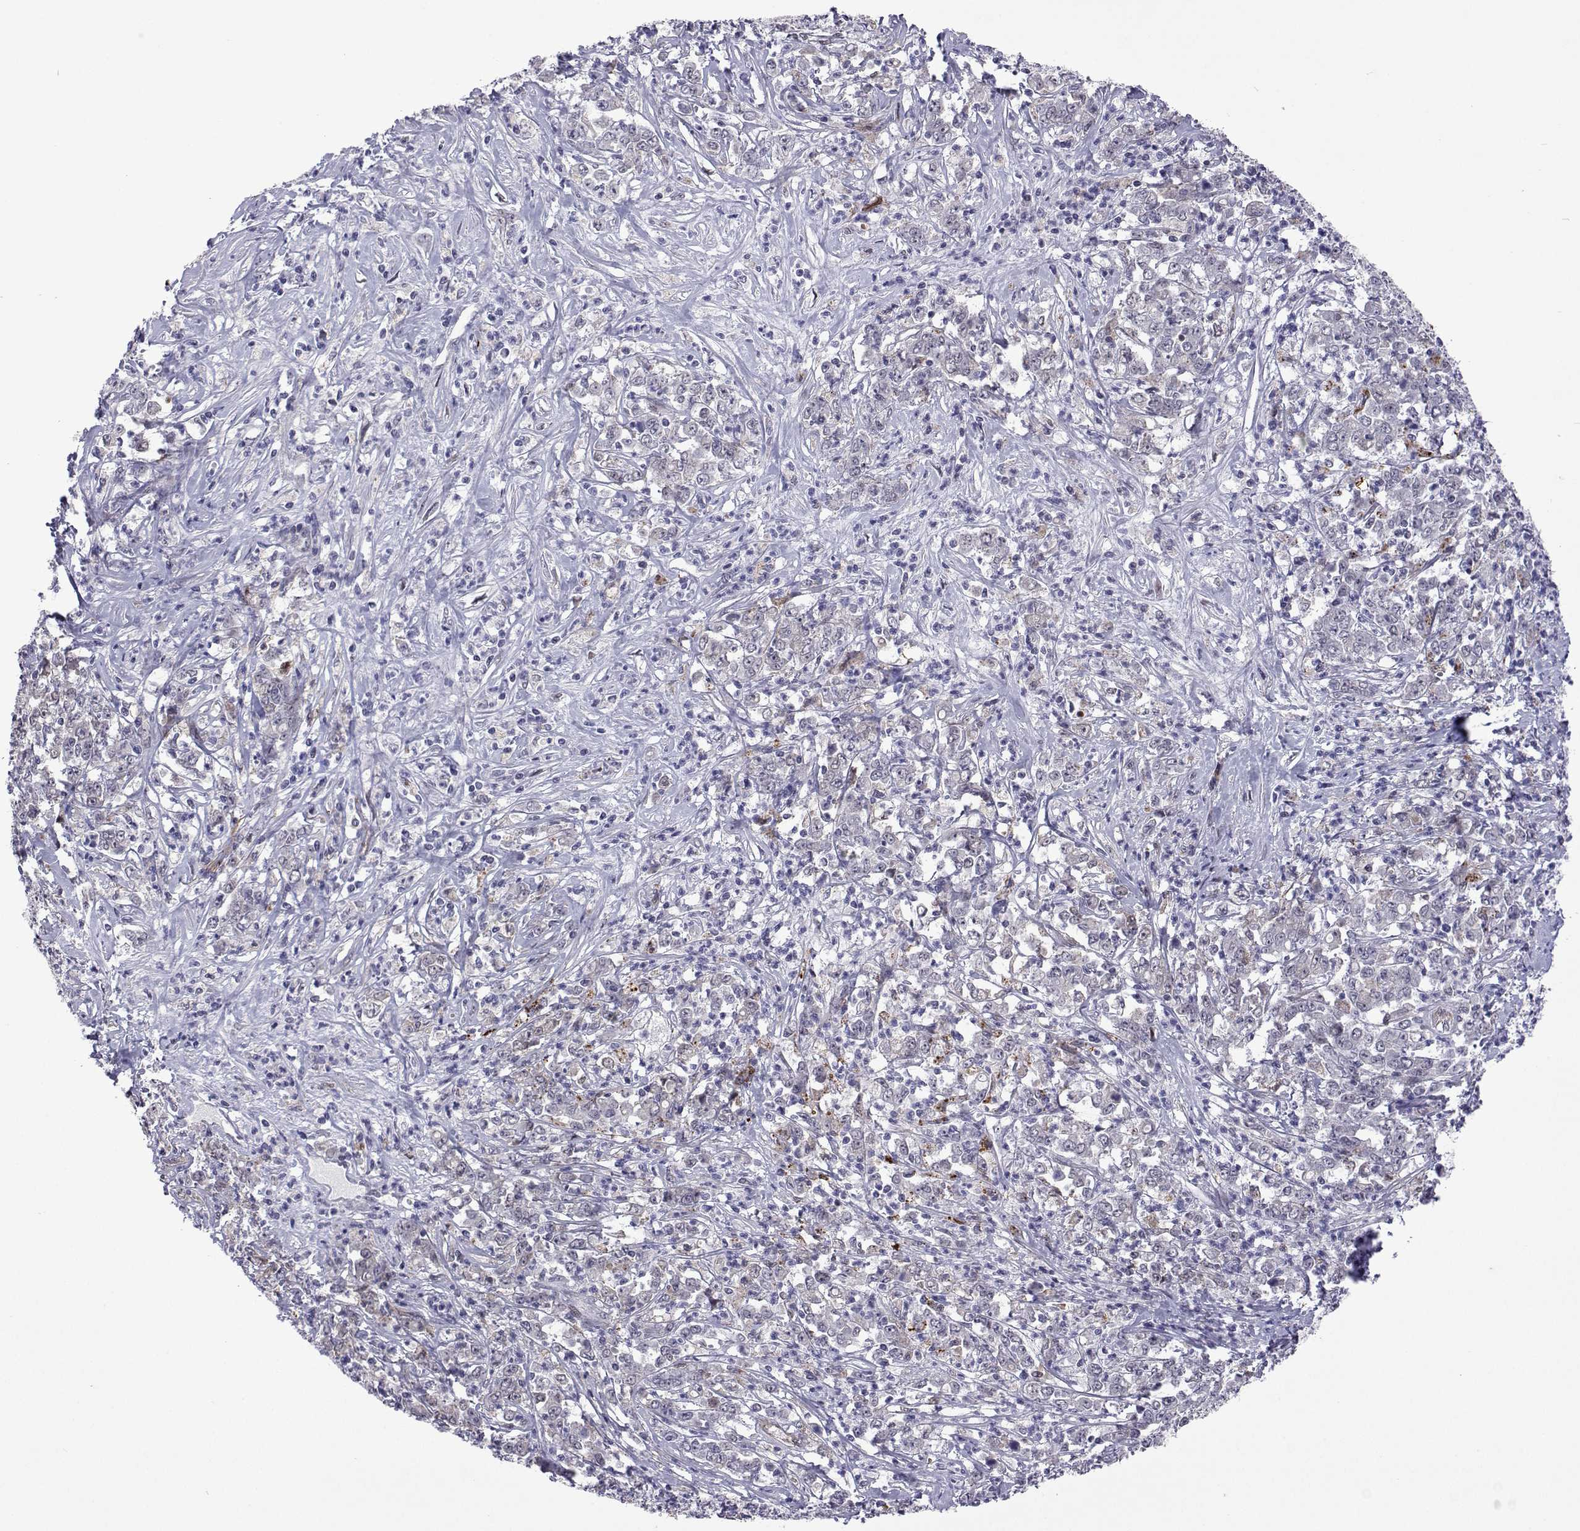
{"staining": {"intensity": "negative", "quantity": "none", "location": "none"}, "tissue": "stomach cancer", "cell_type": "Tumor cells", "image_type": "cancer", "snomed": [{"axis": "morphology", "description": "Adenocarcinoma, NOS"}, {"axis": "topography", "description": "Stomach, lower"}], "caption": "Human stomach adenocarcinoma stained for a protein using IHC exhibits no positivity in tumor cells.", "gene": "EFCAB3", "patient": {"sex": "female", "age": 71}}